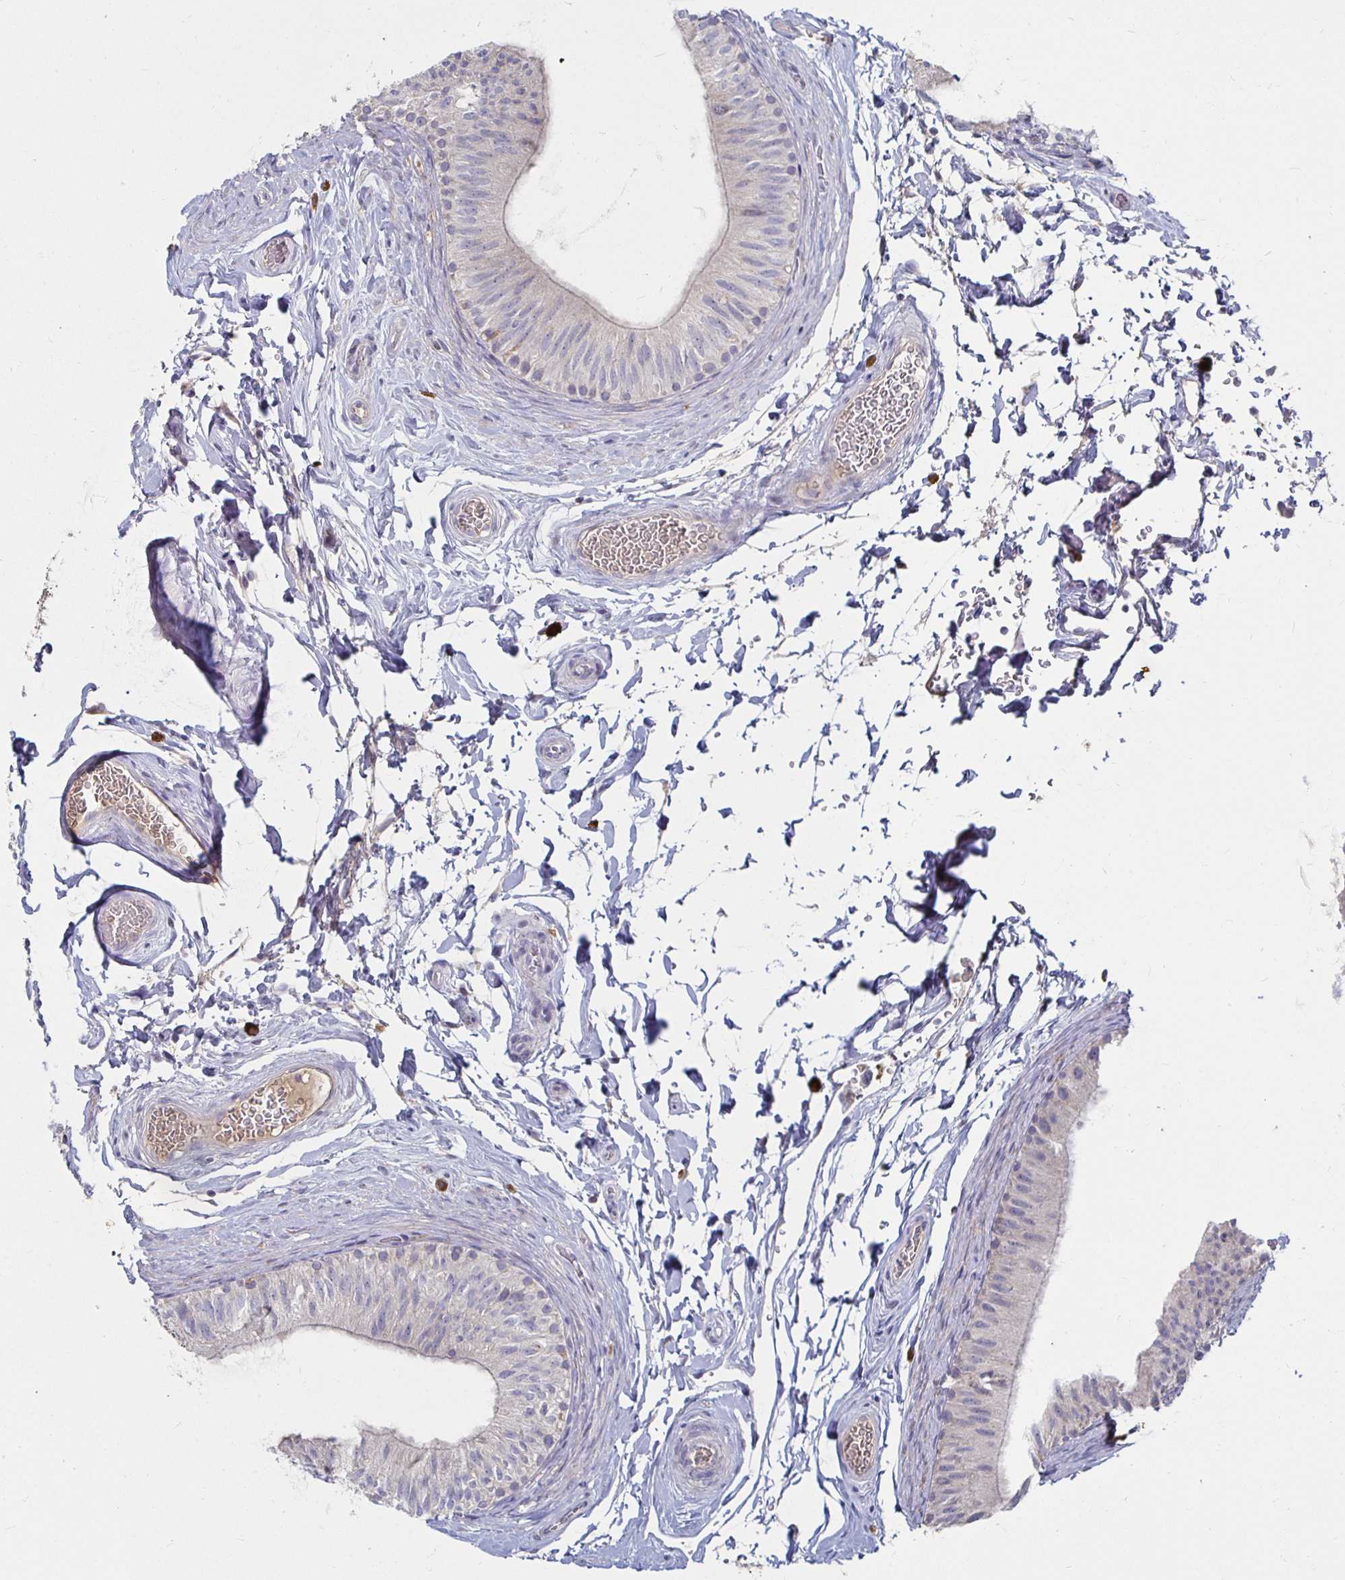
{"staining": {"intensity": "negative", "quantity": "none", "location": "none"}, "tissue": "epididymis", "cell_type": "Glandular cells", "image_type": "normal", "snomed": [{"axis": "morphology", "description": "Normal tissue, NOS"}, {"axis": "topography", "description": "Epididymis, spermatic cord, NOS"}, {"axis": "topography", "description": "Epididymis"}], "caption": "Human epididymis stained for a protein using immunohistochemistry (IHC) demonstrates no expression in glandular cells.", "gene": "RNF144B", "patient": {"sex": "male", "age": 31}}